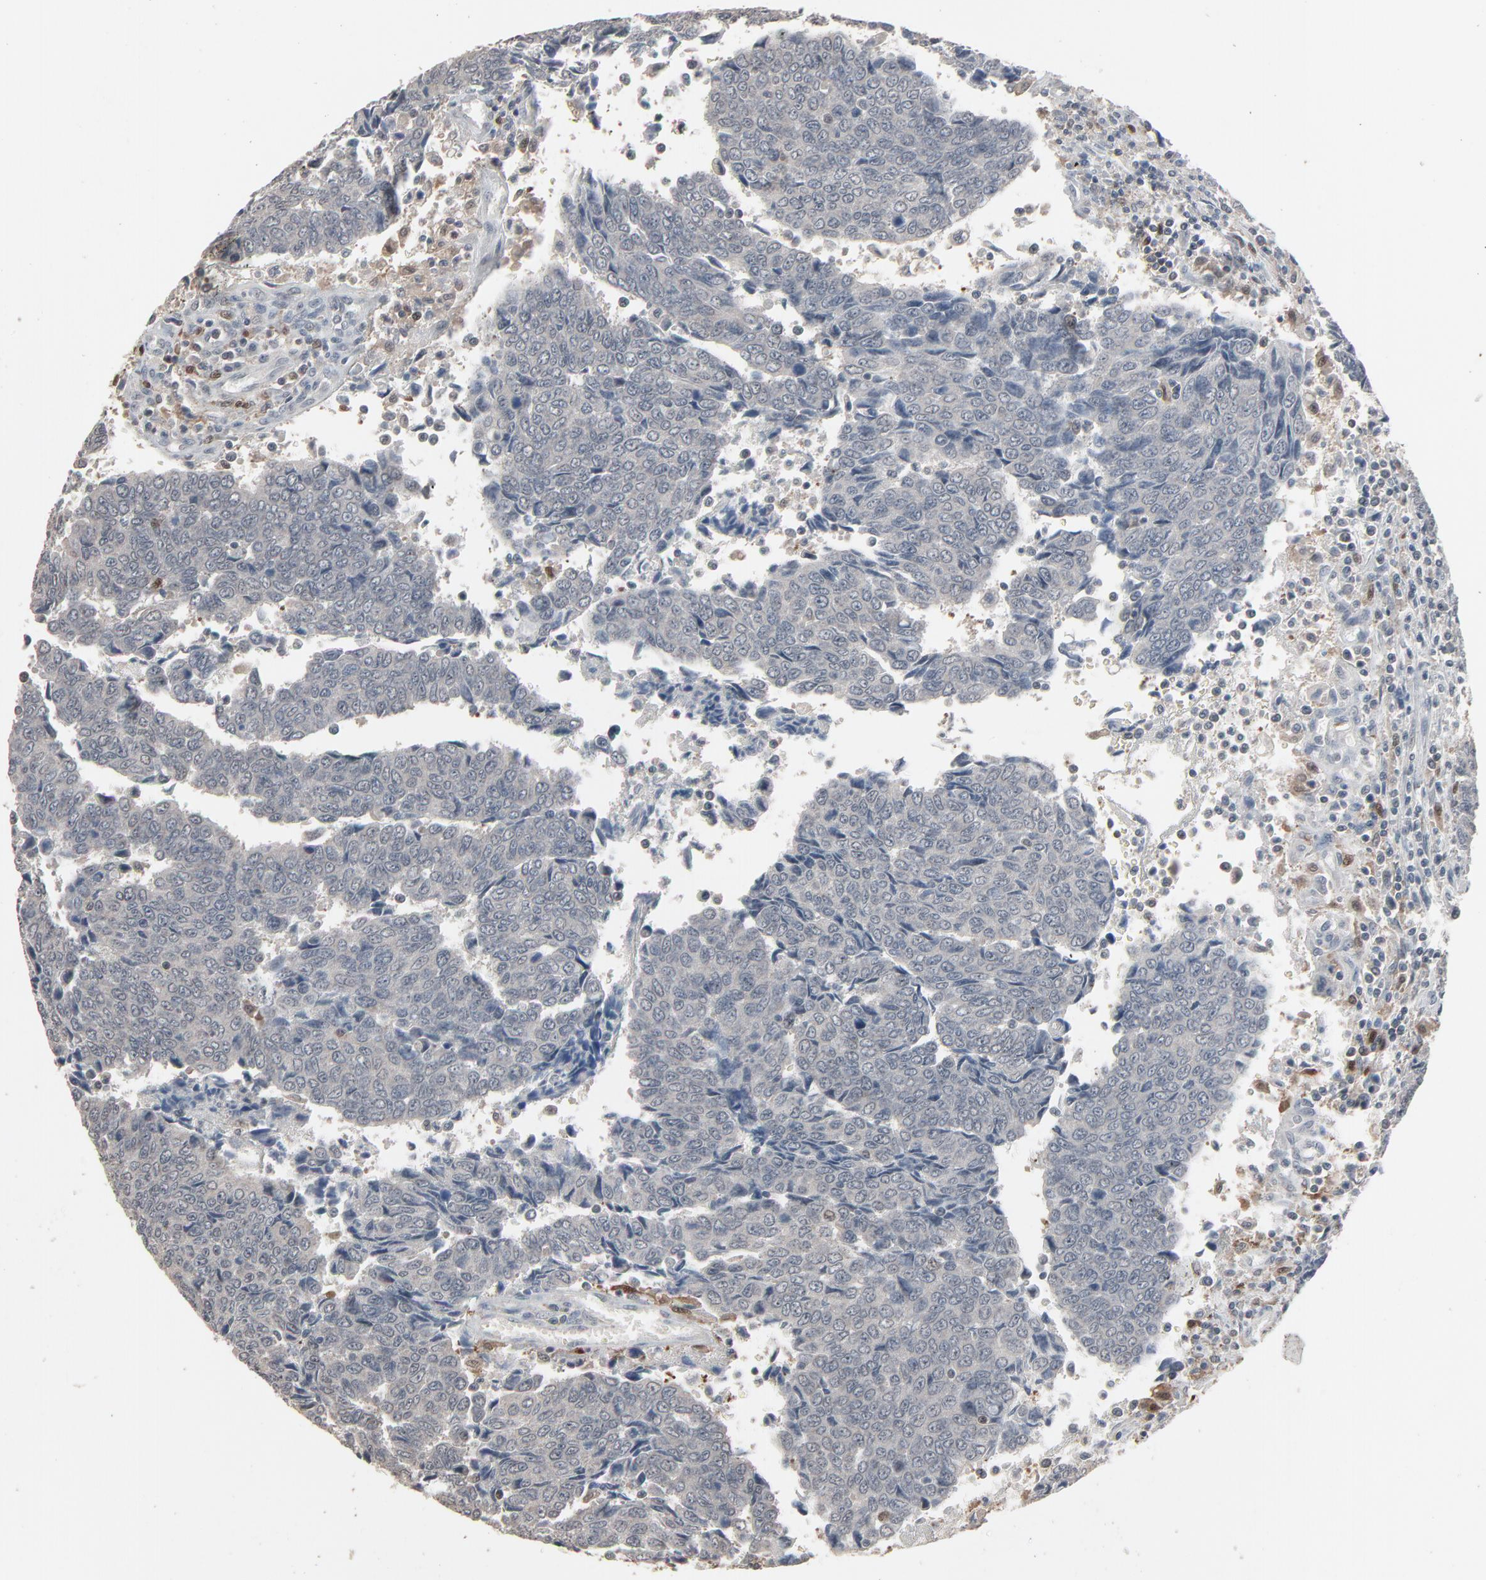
{"staining": {"intensity": "negative", "quantity": "none", "location": "none"}, "tissue": "urothelial cancer", "cell_type": "Tumor cells", "image_type": "cancer", "snomed": [{"axis": "morphology", "description": "Urothelial carcinoma, High grade"}, {"axis": "topography", "description": "Urinary bladder"}], "caption": "Urothelial cancer was stained to show a protein in brown. There is no significant positivity in tumor cells.", "gene": "DOCK8", "patient": {"sex": "male", "age": 86}}